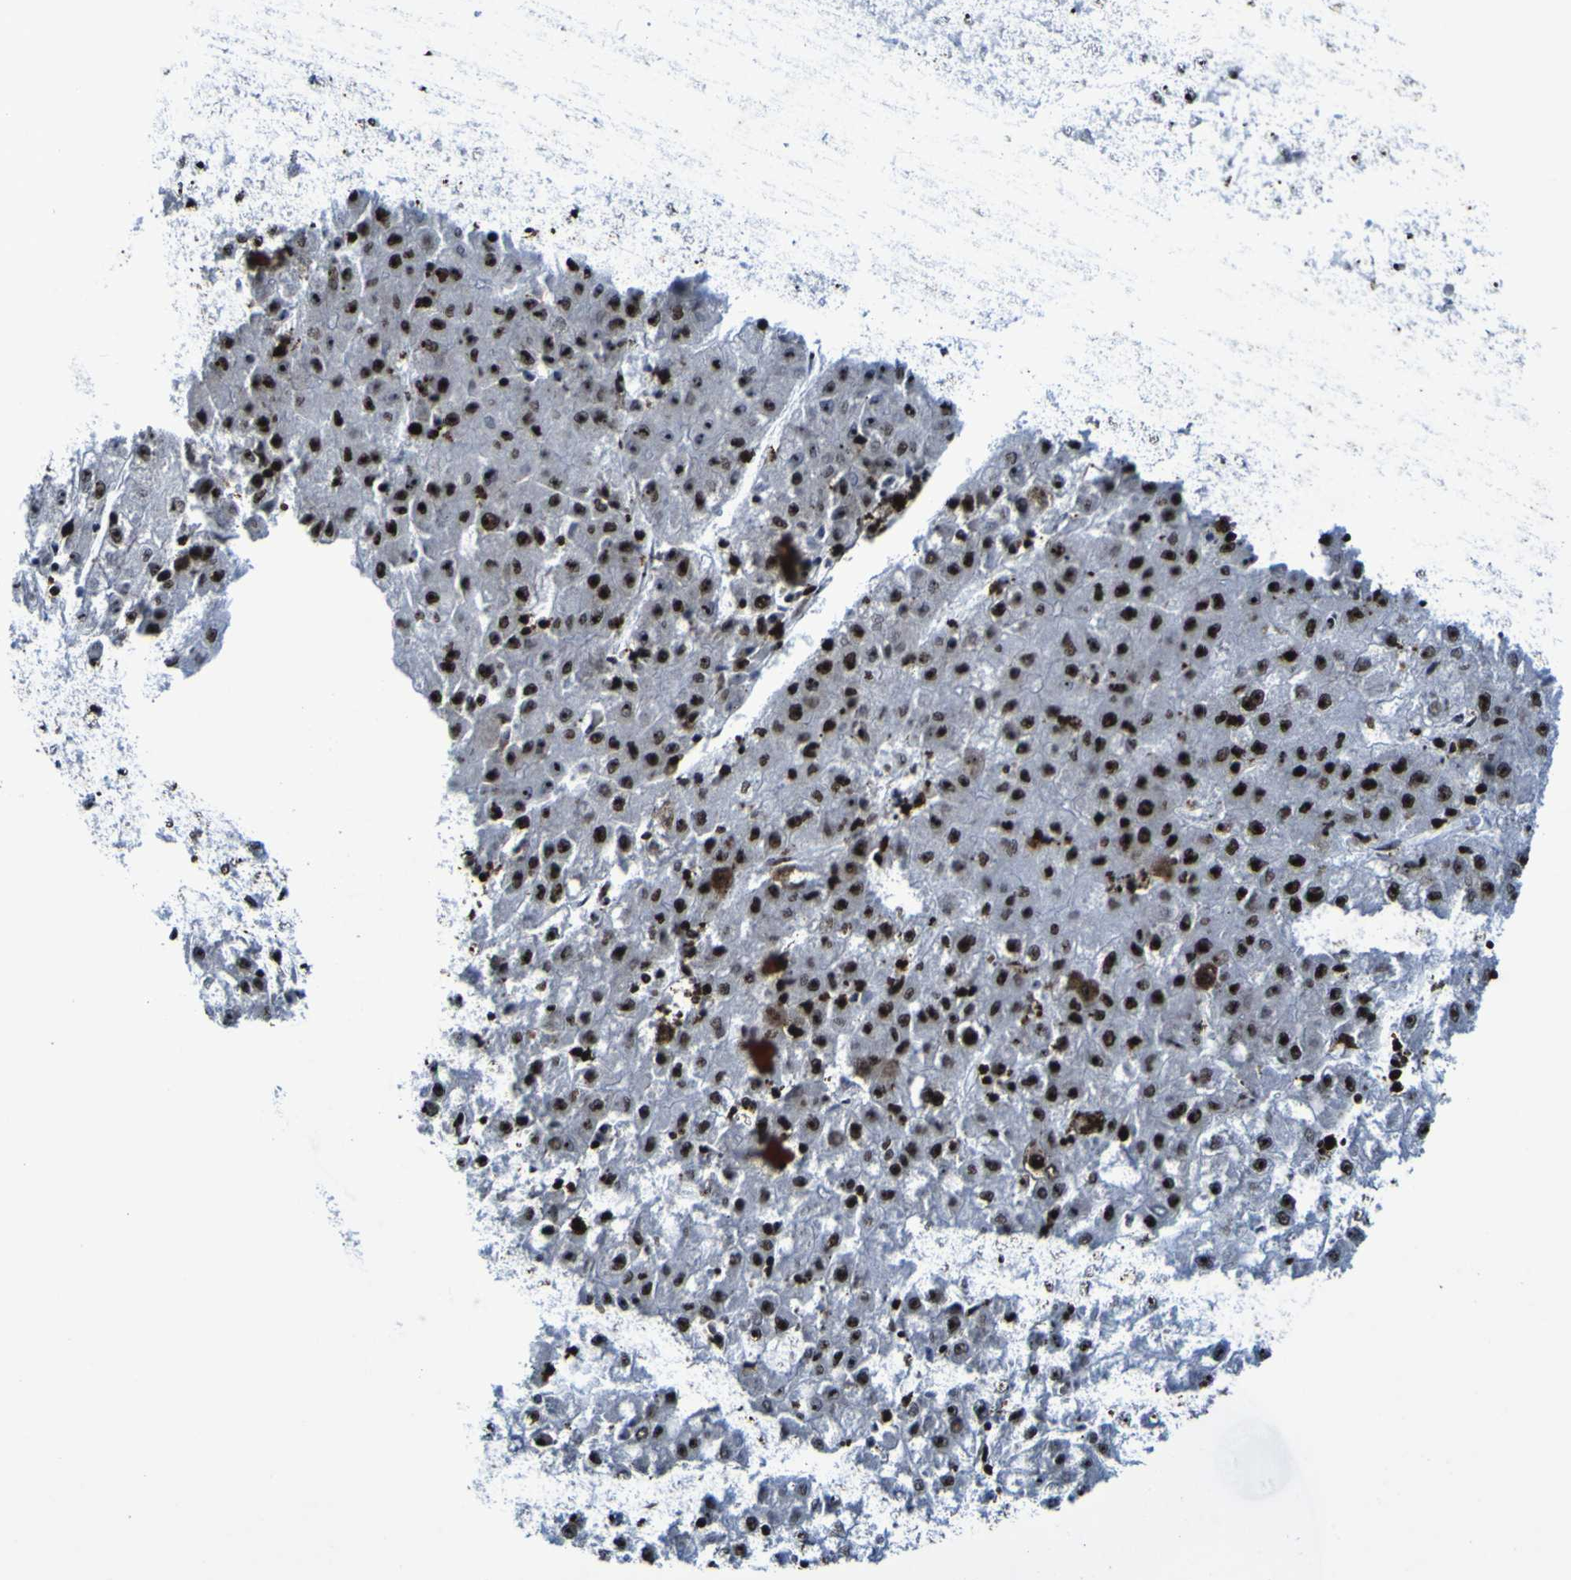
{"staining": {"intensity": "strong", "quantity": ">75%", "location": "nuclear"}, "tissue": "liver cancer", "cell_type": "Tumor cells", "image_type": "cancer", "snomed": [{"axis": "morphology", "description": "Carcinoma, Hepatocellular, NOS"}, {"axis": "topography", "description": "Liver"}], "caption": "Immunohistochemical staining of human liver cancer reveals high levels of strong nuclear staining in approximately >75% of tumor cells.", "gene": "NPM1", "patient": {"sex": "male", "age": 72}}